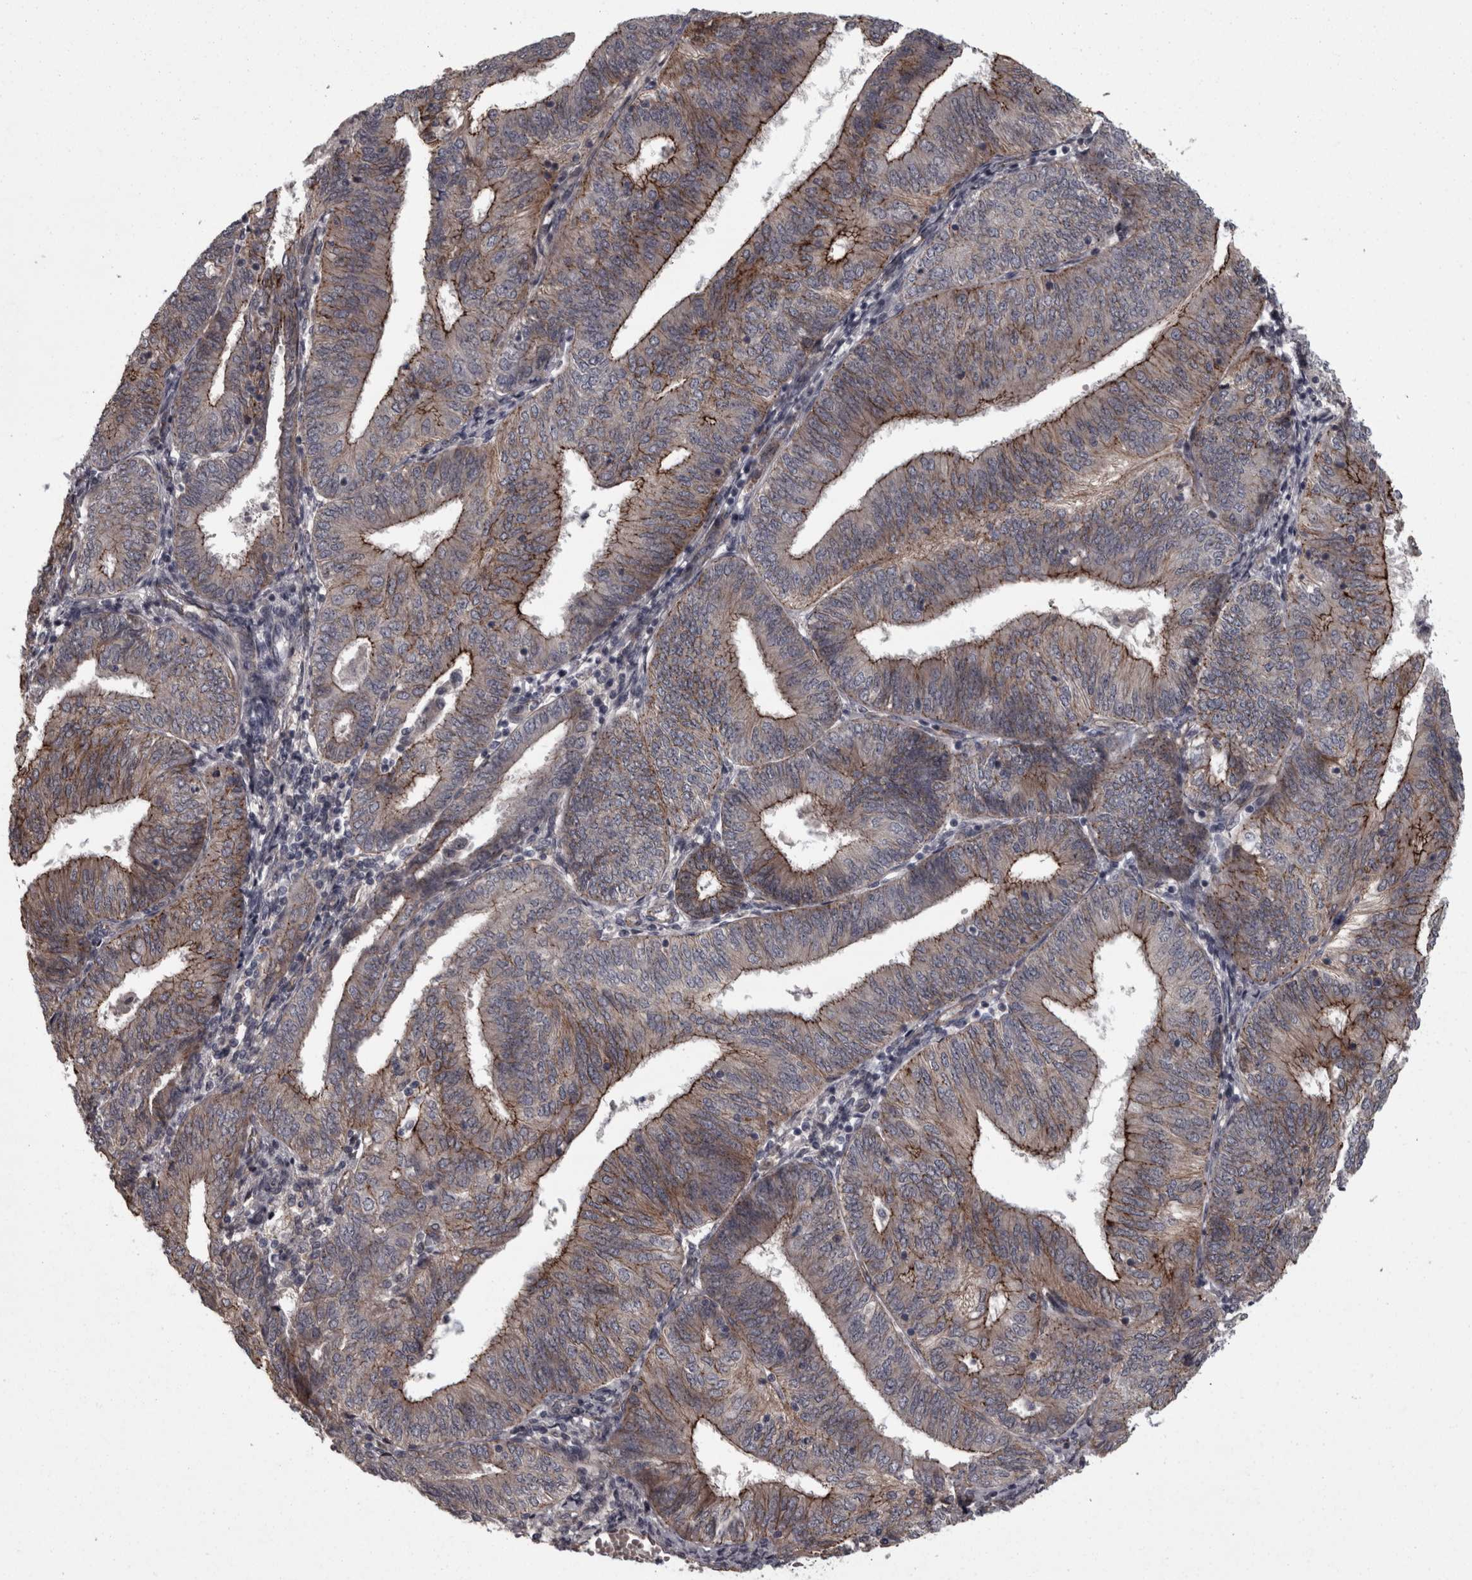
{"staining": {"intensity": "moderate", "quantity": "25%-75%", "location": "cytoplasmic/membranous"}, "tissue": "endometrial cancer", "cell_type": "Tumor cells", "image_type": "cancer", "snomed": [{"axis": "morphology", "description": "Adenocarcinoma, NOS"}, {"axis": "topography", "description": "Endometrium"}], "caption": "Endometrial adenocarcinoma tissue demonstrates moderate cytoplasmic/membranous expression in about 25%-75% of tumor cells", "gene": "PCDH17", "patient": {"sex": "female", "age": 58}}